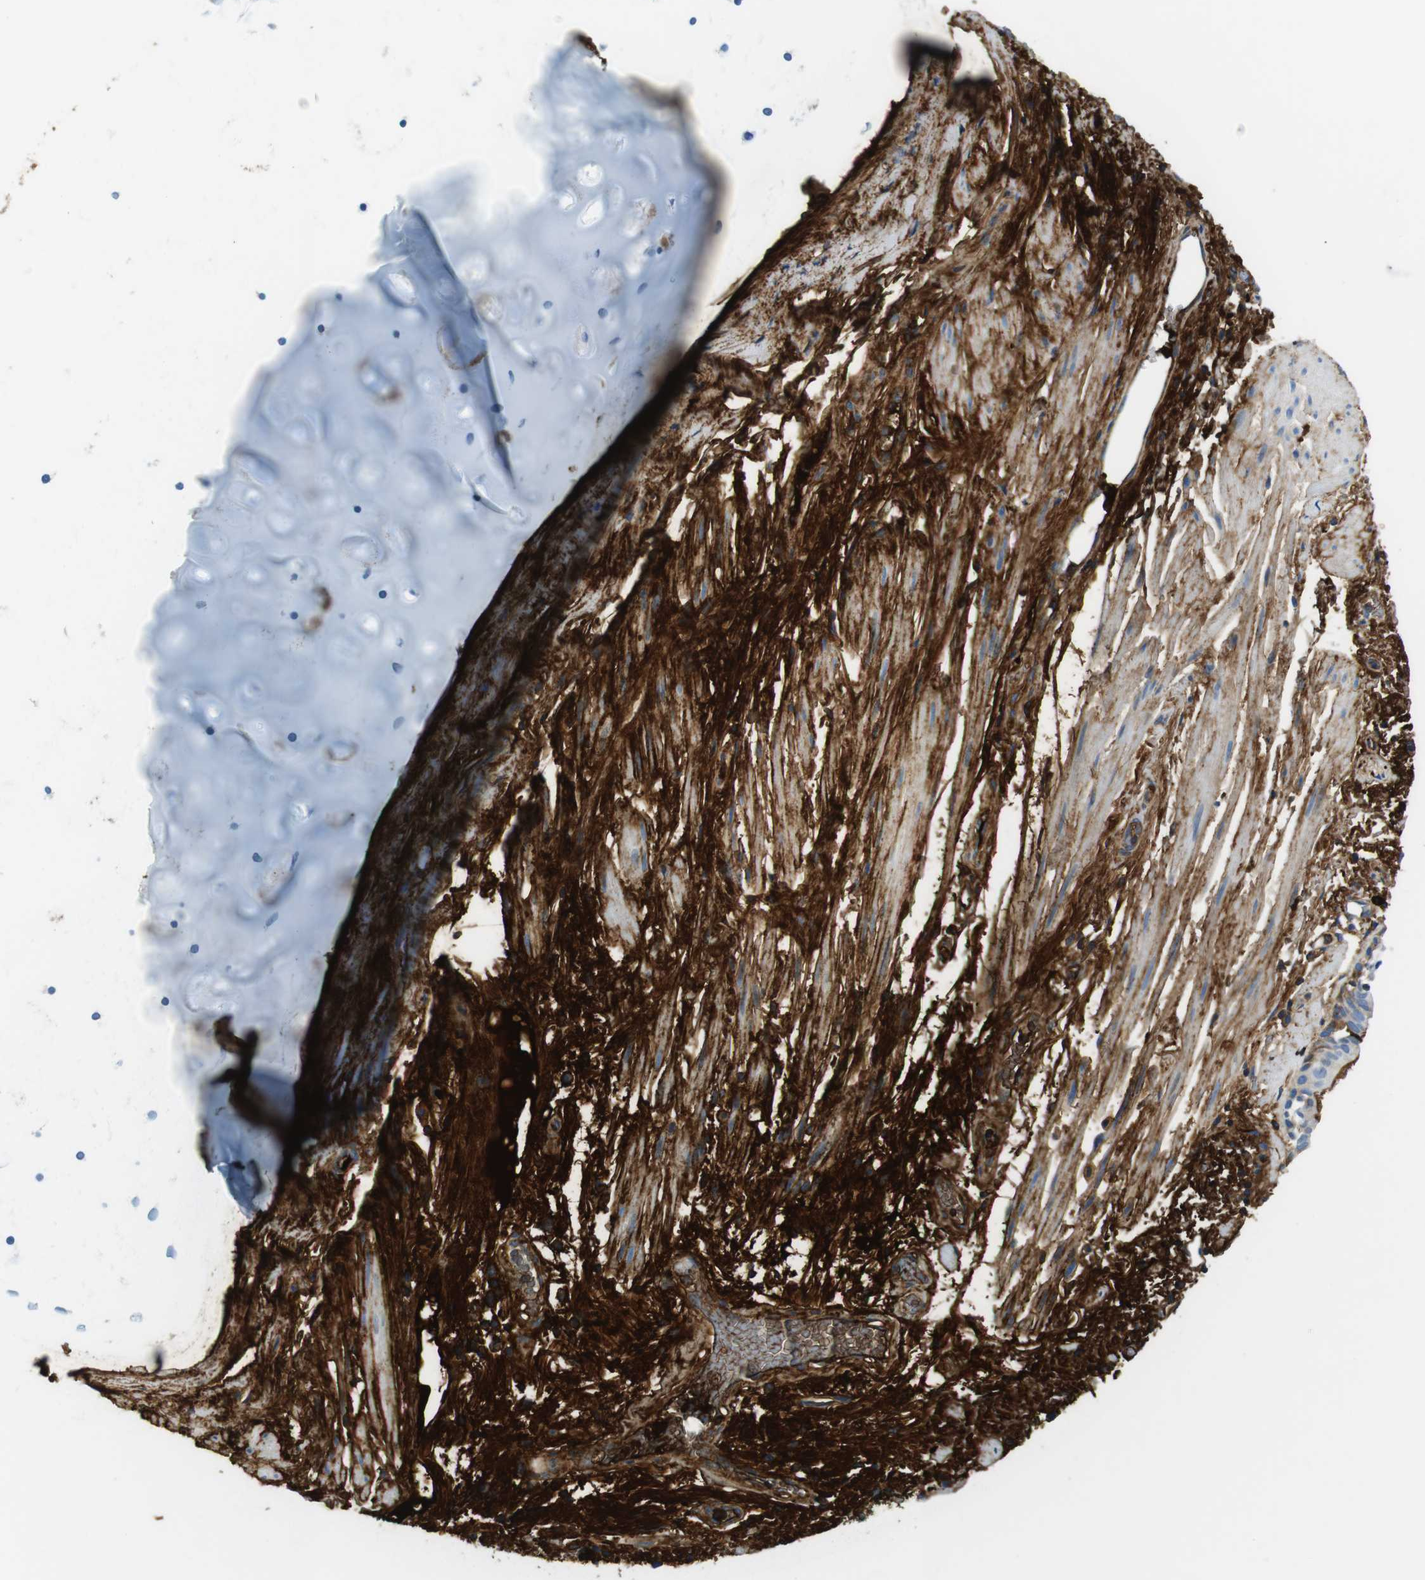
{"staining": {"intensity": "weak", "quantity": "25%-75%", "location": "cytoplasmic/membranous"}, "tissue": "bronchus", "cell_type": "Respiratory epithelial cells", "image_type": "normal", "snomed": [{"axis": "morphology", "description": "Normal tissue, NOS"}, {"axis": "morphology", "description": "Inflammation, NOS"}, {"axis": "topography", "description": "Cartilage tissue"}, {"axis": "topography", "description": "Bronchus"}], "caption": "Respiratory epithelial cells demonstrate weak cytoplasmic/membranous staining in approximately 25%-75% of cells in benign bronchus.", "gene": "IGHD", "patient": {"sex": "male", "age": 77}}